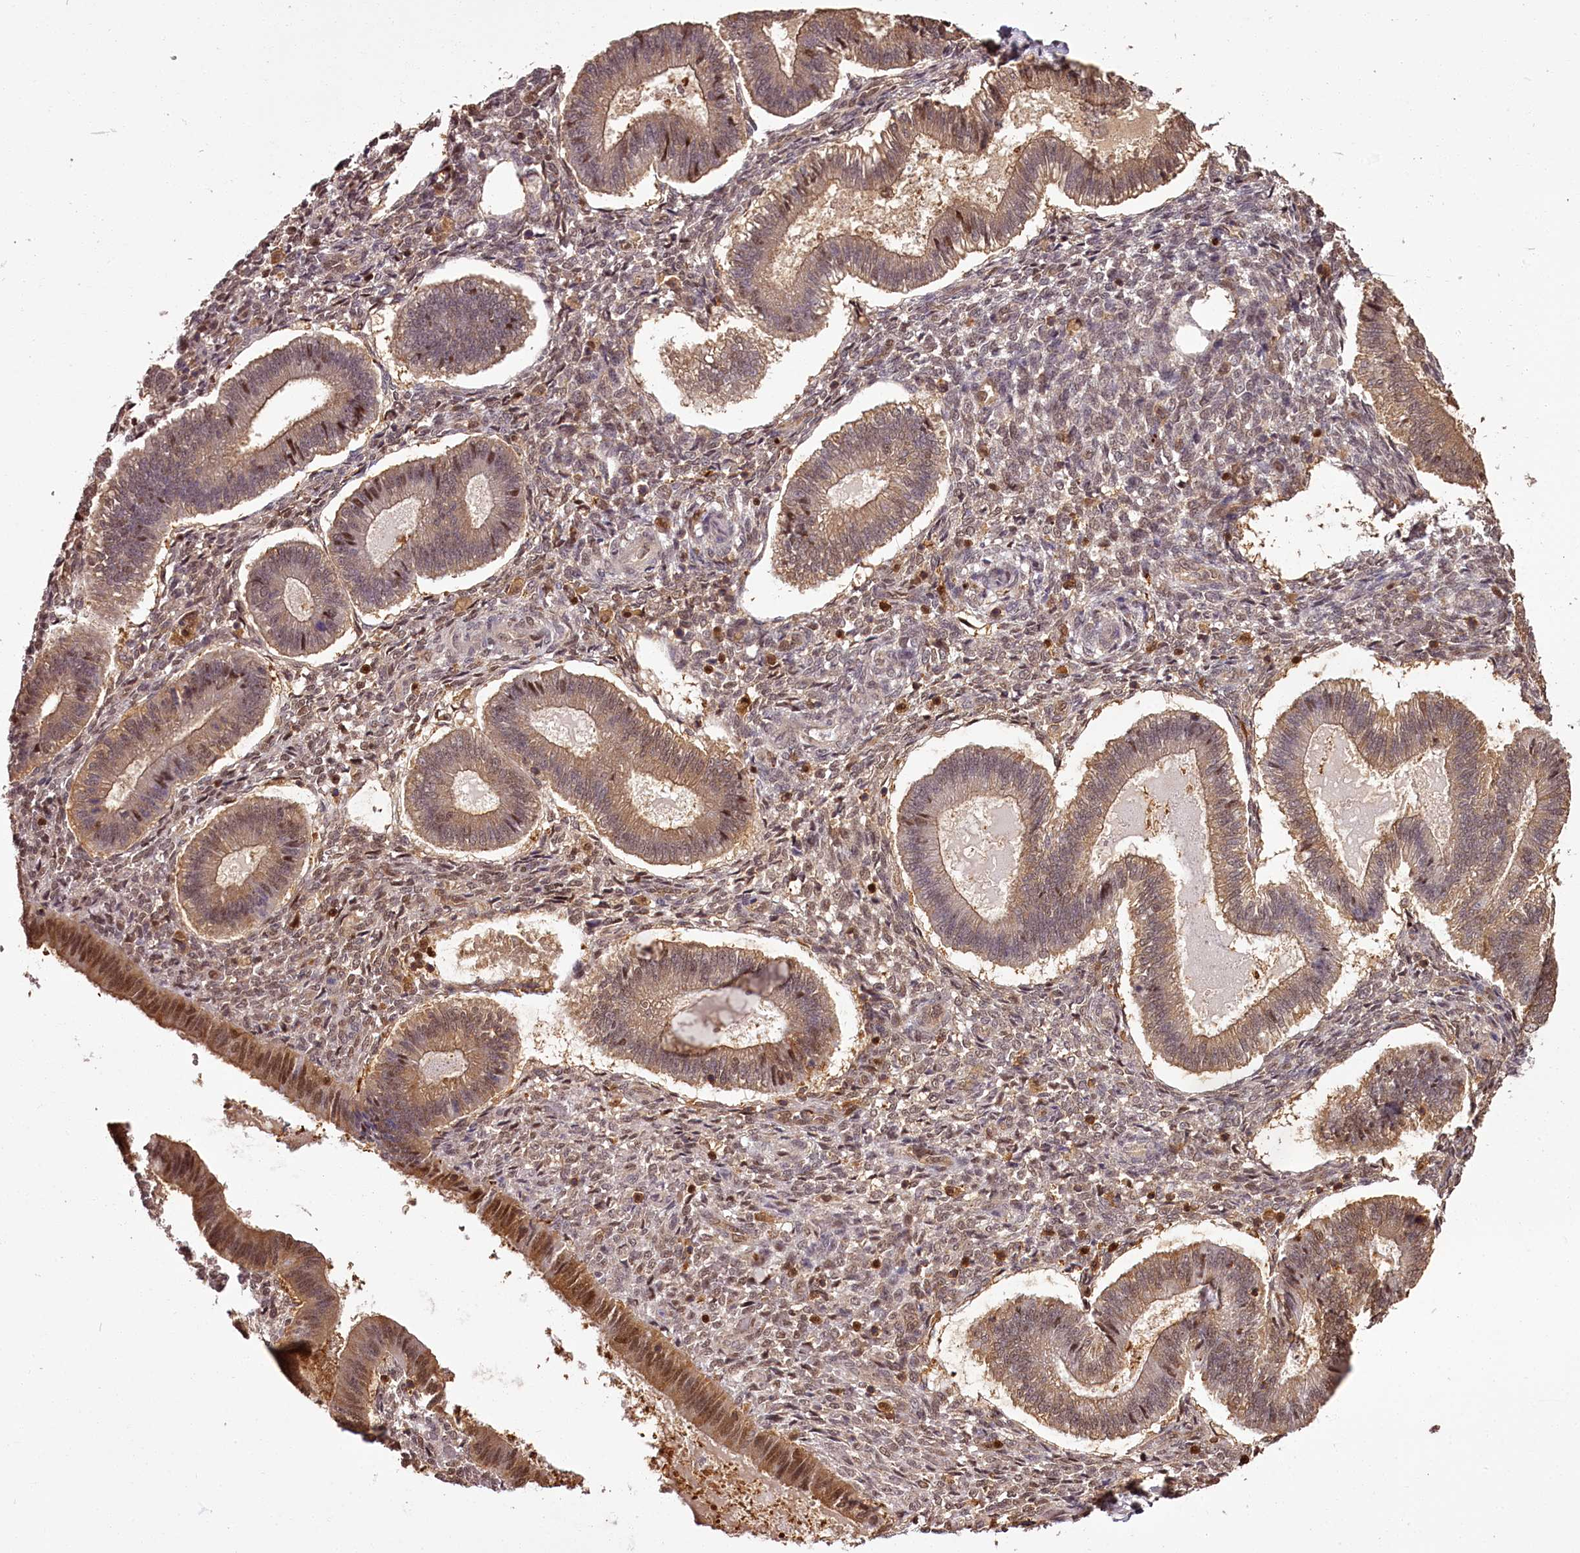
{"staining": {"intensity": "moderate", "quantity": "<25%", "location": "nuclear"}, "tissue": "endometrium", "cell_type": "Cells in endometrial stroma", "image_type": "normal", "snomed": [{"axis": "morphology", "description": "Normal tissue, NOS"}, {"axis": "topography", "description": "Endometrium"}], "caption": "A high-resolution micrograph shows immunohistochemistry staining of benign endometrium, which shows moderate nuclear staining in about <25% of cells in endometrial stroma. The protein is stained brown, and the nuclei are stained in blue (DAB IHC with brightfield microscopy, high magnification).", "gene": "NPRL2", "patient": {"sex": "female", "age": 25}}